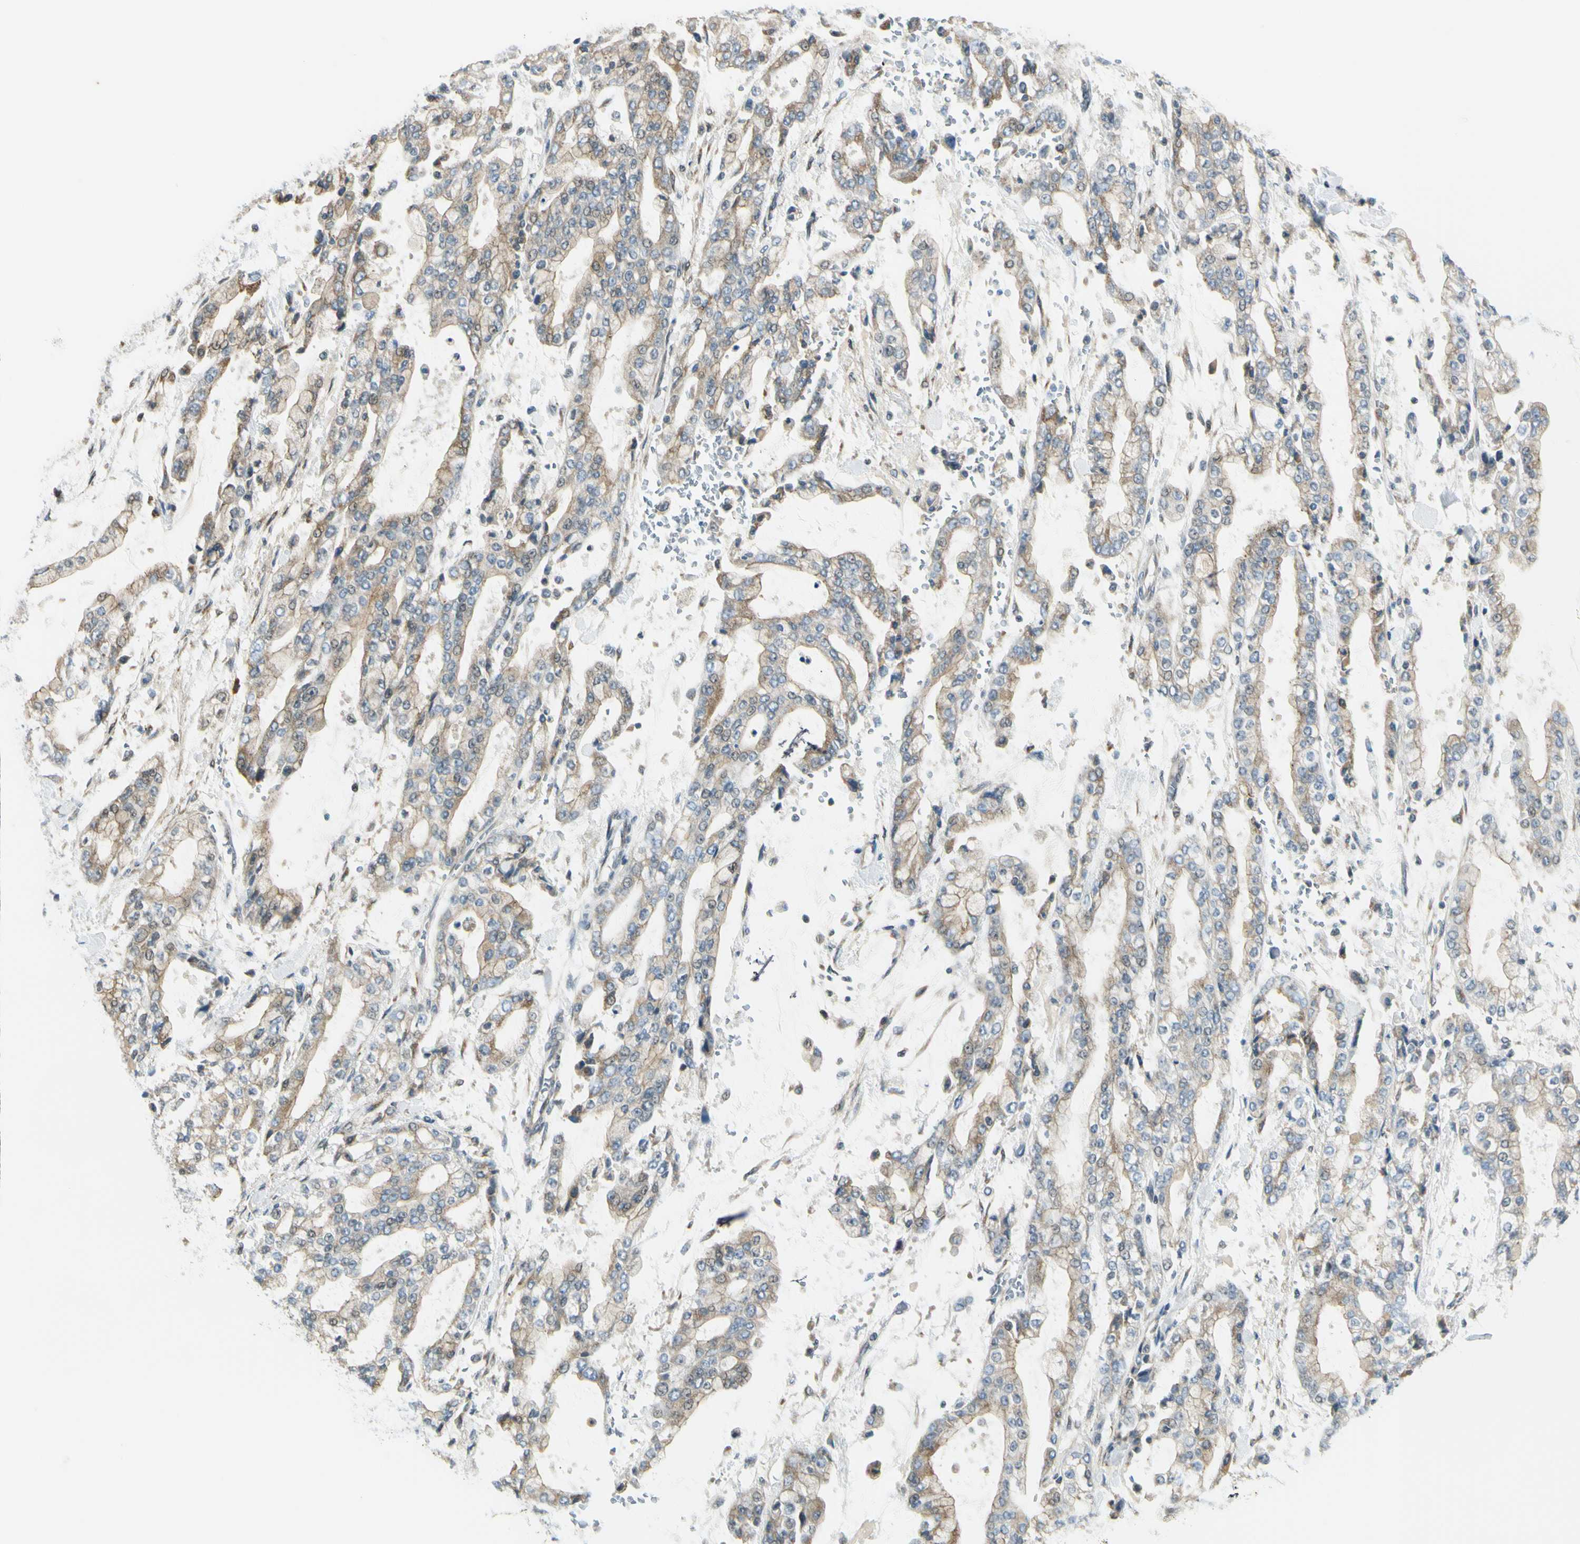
{"staining": {"intensity": "weak", "quantity": "25%-75%", "location": "cytoplasmic/membranous,nuclear"}, "tissue": "stomach cancer", "cell_type": "Tumor cells", "image_type": "cancer", "snomed": [{"axis": "morphology", "description": "Normal tissue, NOS"}, {"axis": "morphology", "description": "Adenocarcinoma, NOS"}, {"axis": "topography", "description": "Stomach, upper"}, {"axis": "topography", "description": "Stomach"}], "caption": "Human stomach adenocarcinoma stained for a protein (brown) demonstrates weak cytoplasmic/membranous and nuclear positive expression in about 25%-75% of tumor cells.", "gene": "NPDC1", "patient": {"sex": "male", "age": 76}}